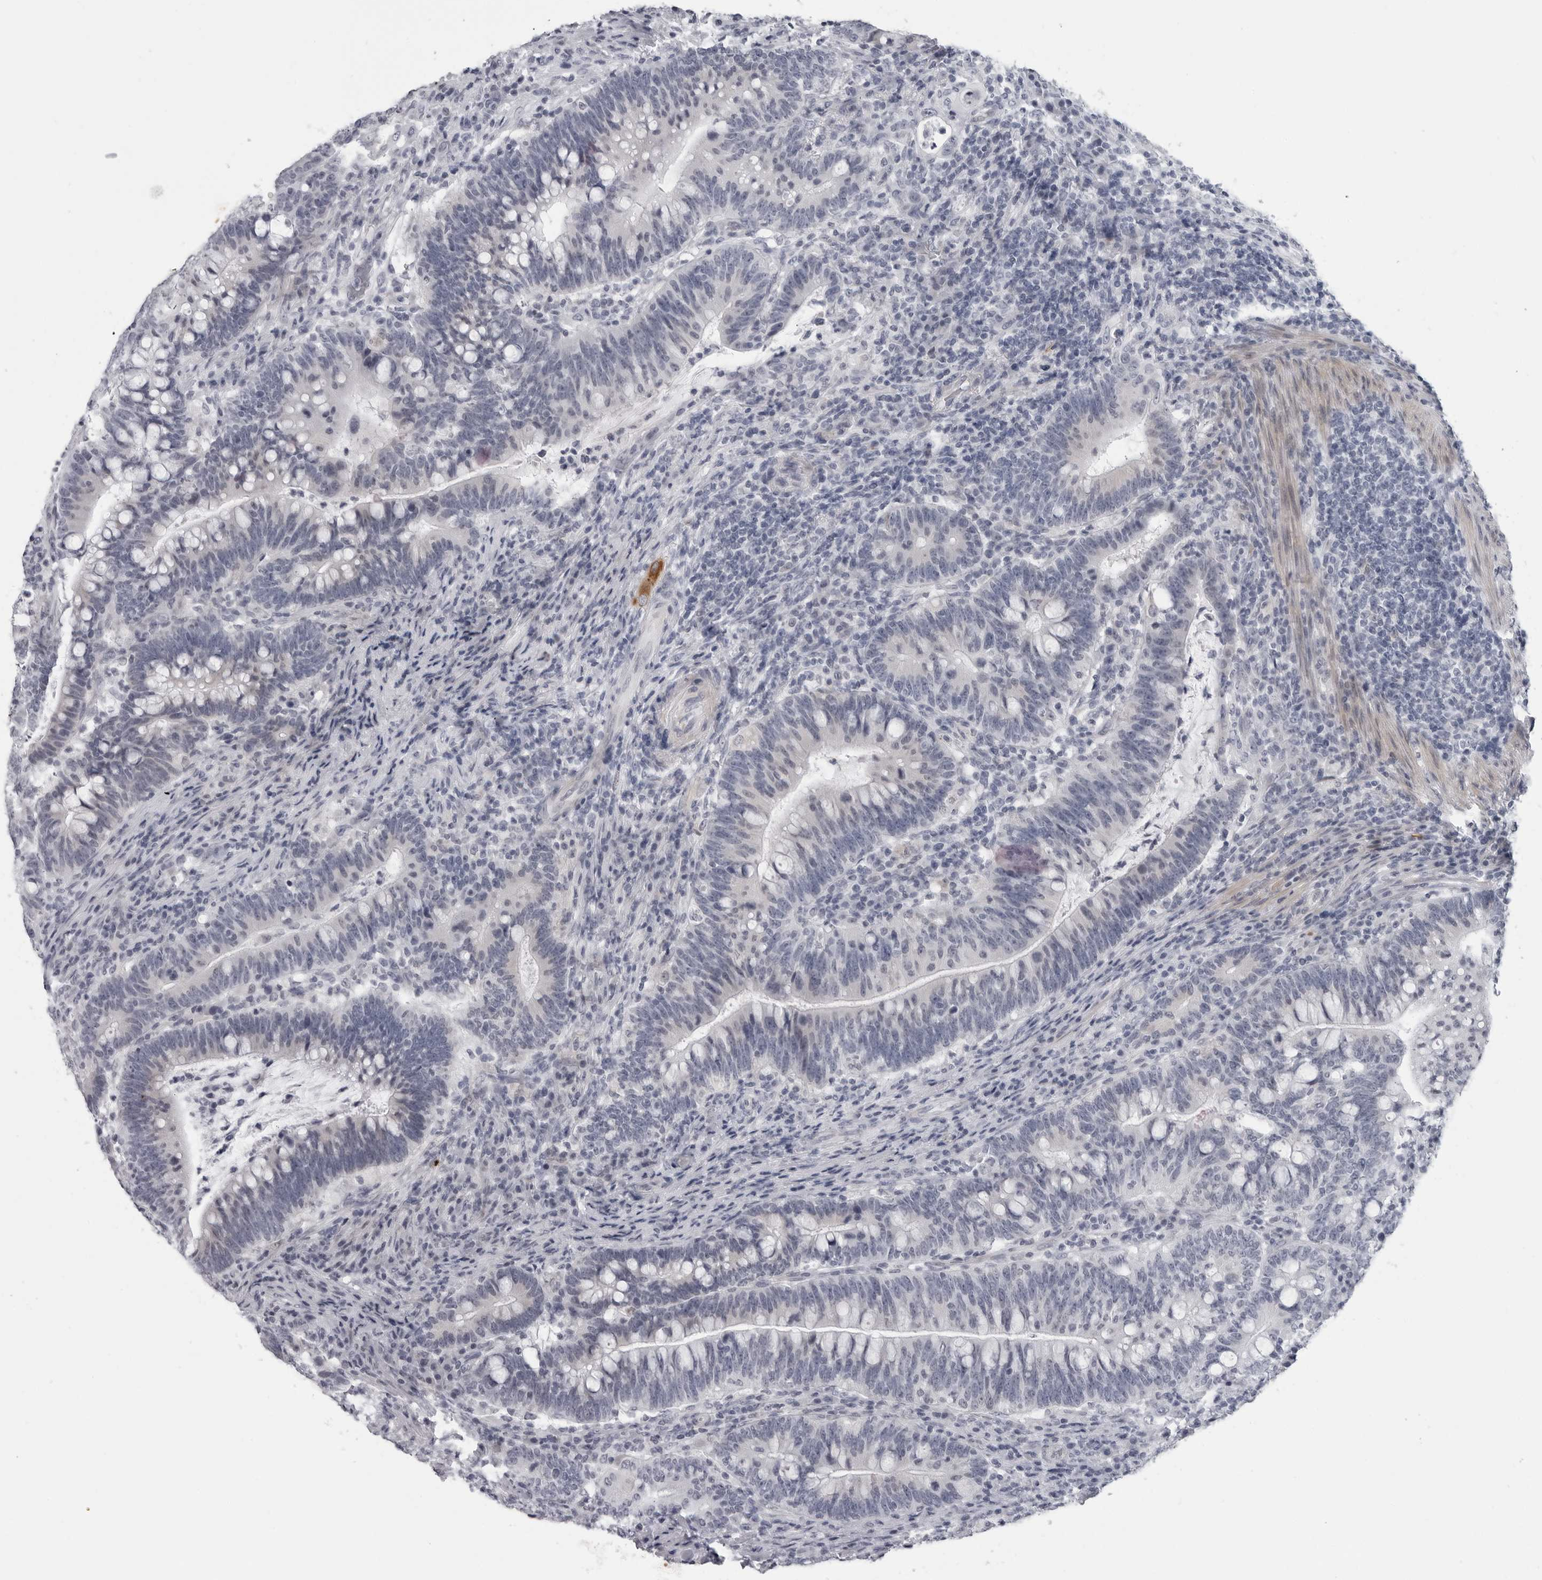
{"staining": {"intensity": "weak", "quantity": "<25%", "location": "cytoplasmic/membranous"}, "tissue": "colorectal cancer", "cell_type": "Tumor cells", "image_type": "cancer", "snomed": [{"axis": "morphology", "description": "Adenocarcinoma, NOS"}, {"axis": "topography", "description": "Colon"}], "caption": "Immunohistochemical staining of human adenocarcinoma (colorectal) displays no significant positivity in tumor cells. Brightfield microscopy of immunohistochemistry stained with DAB (brown) and hematoxylin (blue), captured at high magnification.", "gene": "OPLAH", "patient": {"sex": "female", "age": 66}}